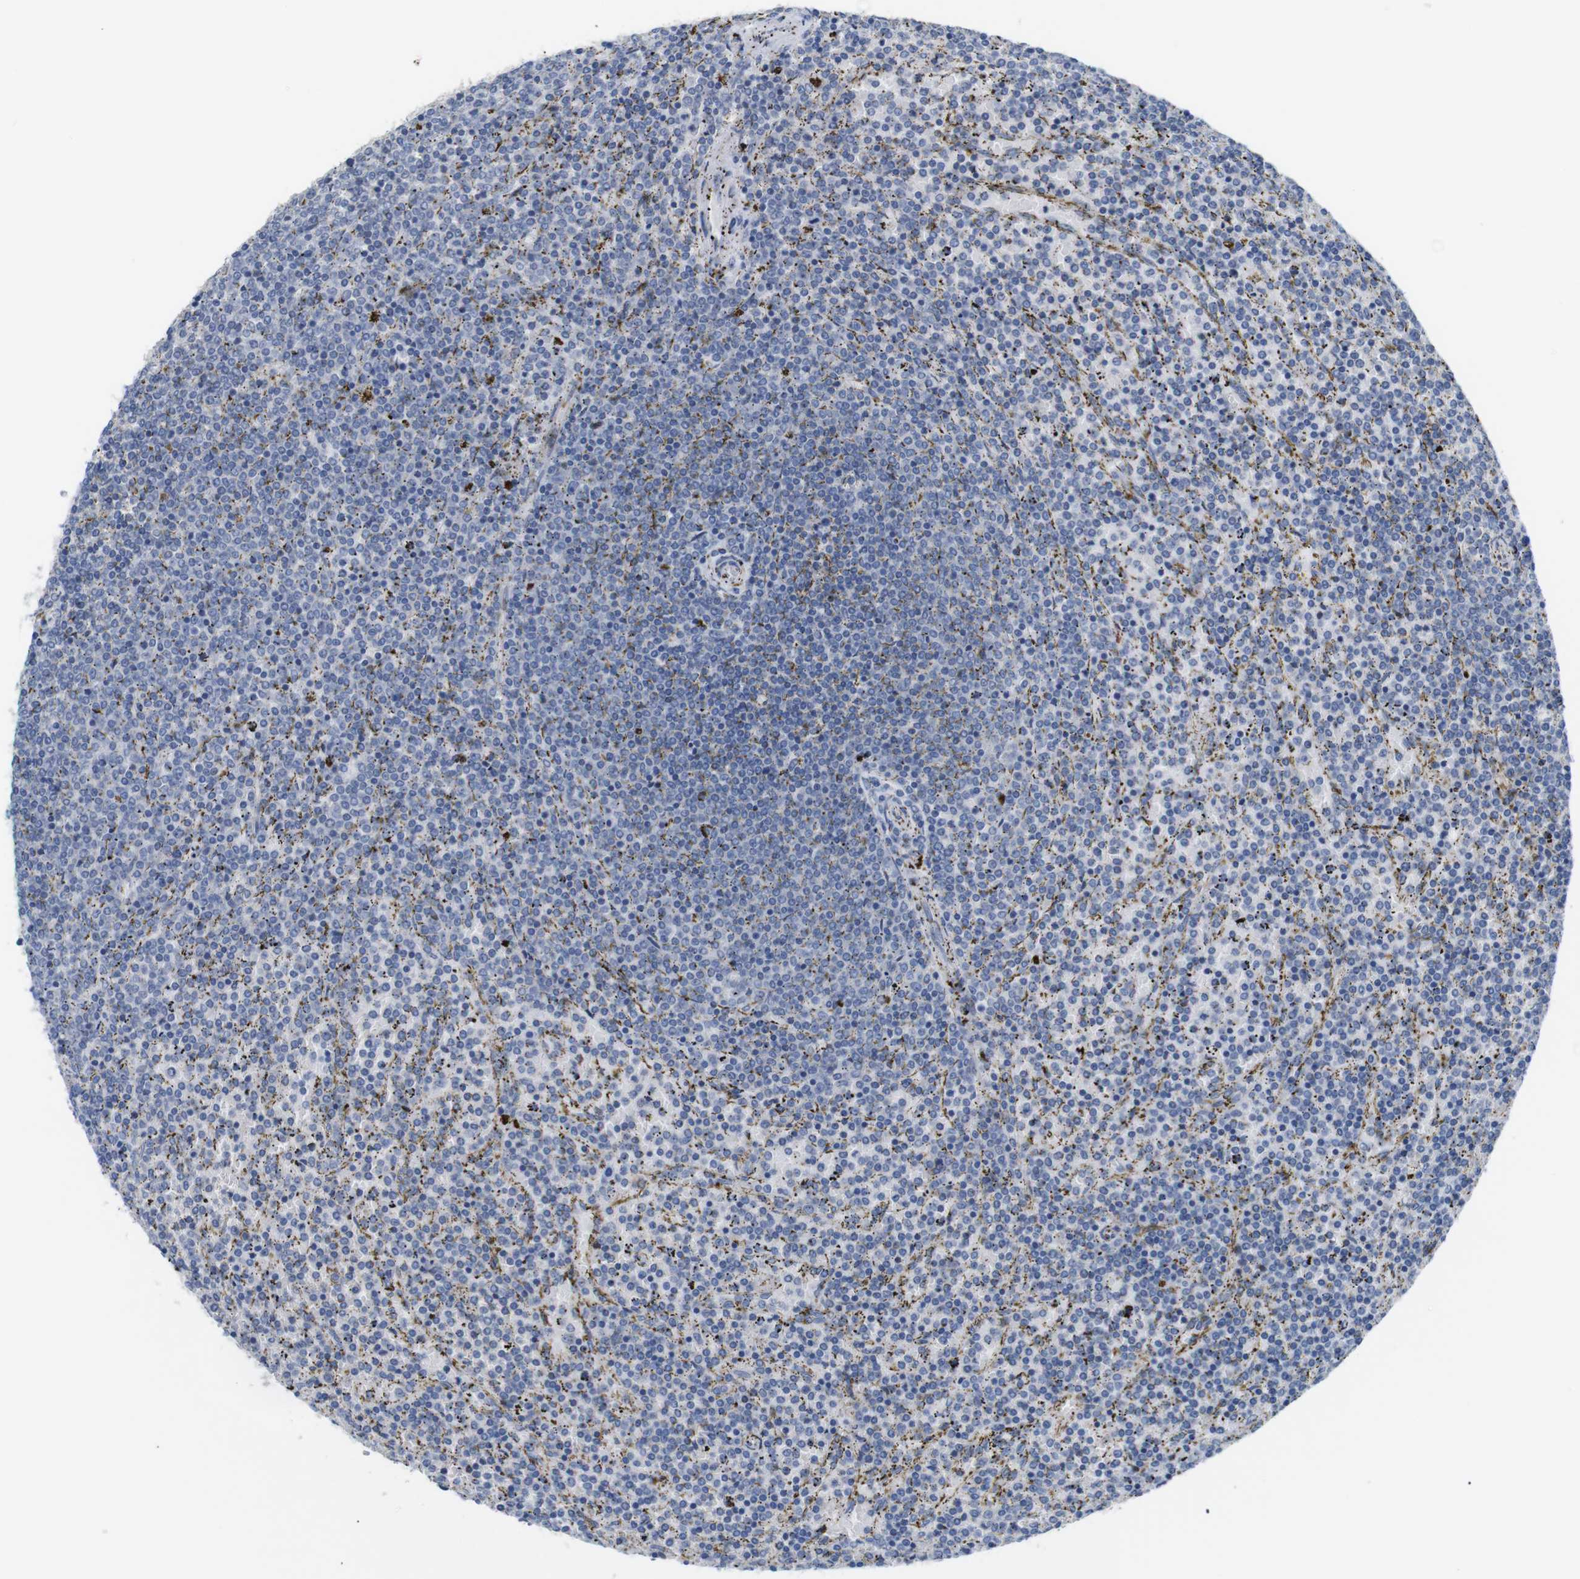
{"staining": {"intensity": "negative", "quantity": "none", "location": "none"}, "tissue": "lymphoma", "cell_type": "Tumor cells", "image_type": "cancer", "snomed": [{"axis": "morphology", "description": "Malignant lymphoma, non-Hodgkin's type, Low grade"}, {"axis": "topography", "description": "Spleen"}], "caption": "Tumor cells are negative for protein expression in human malignant lymphoma, non-Hodgkin's type (low-grade). (Stains: DAB (3,3'-diaminobenzidine) immunohistochemistry (IHC) with hematoxylin counter stain, Microscopy: brightfield microscopy at high magnification).", "gene": "CHRM5", "patient": {"sex": "female", "age": 77}}